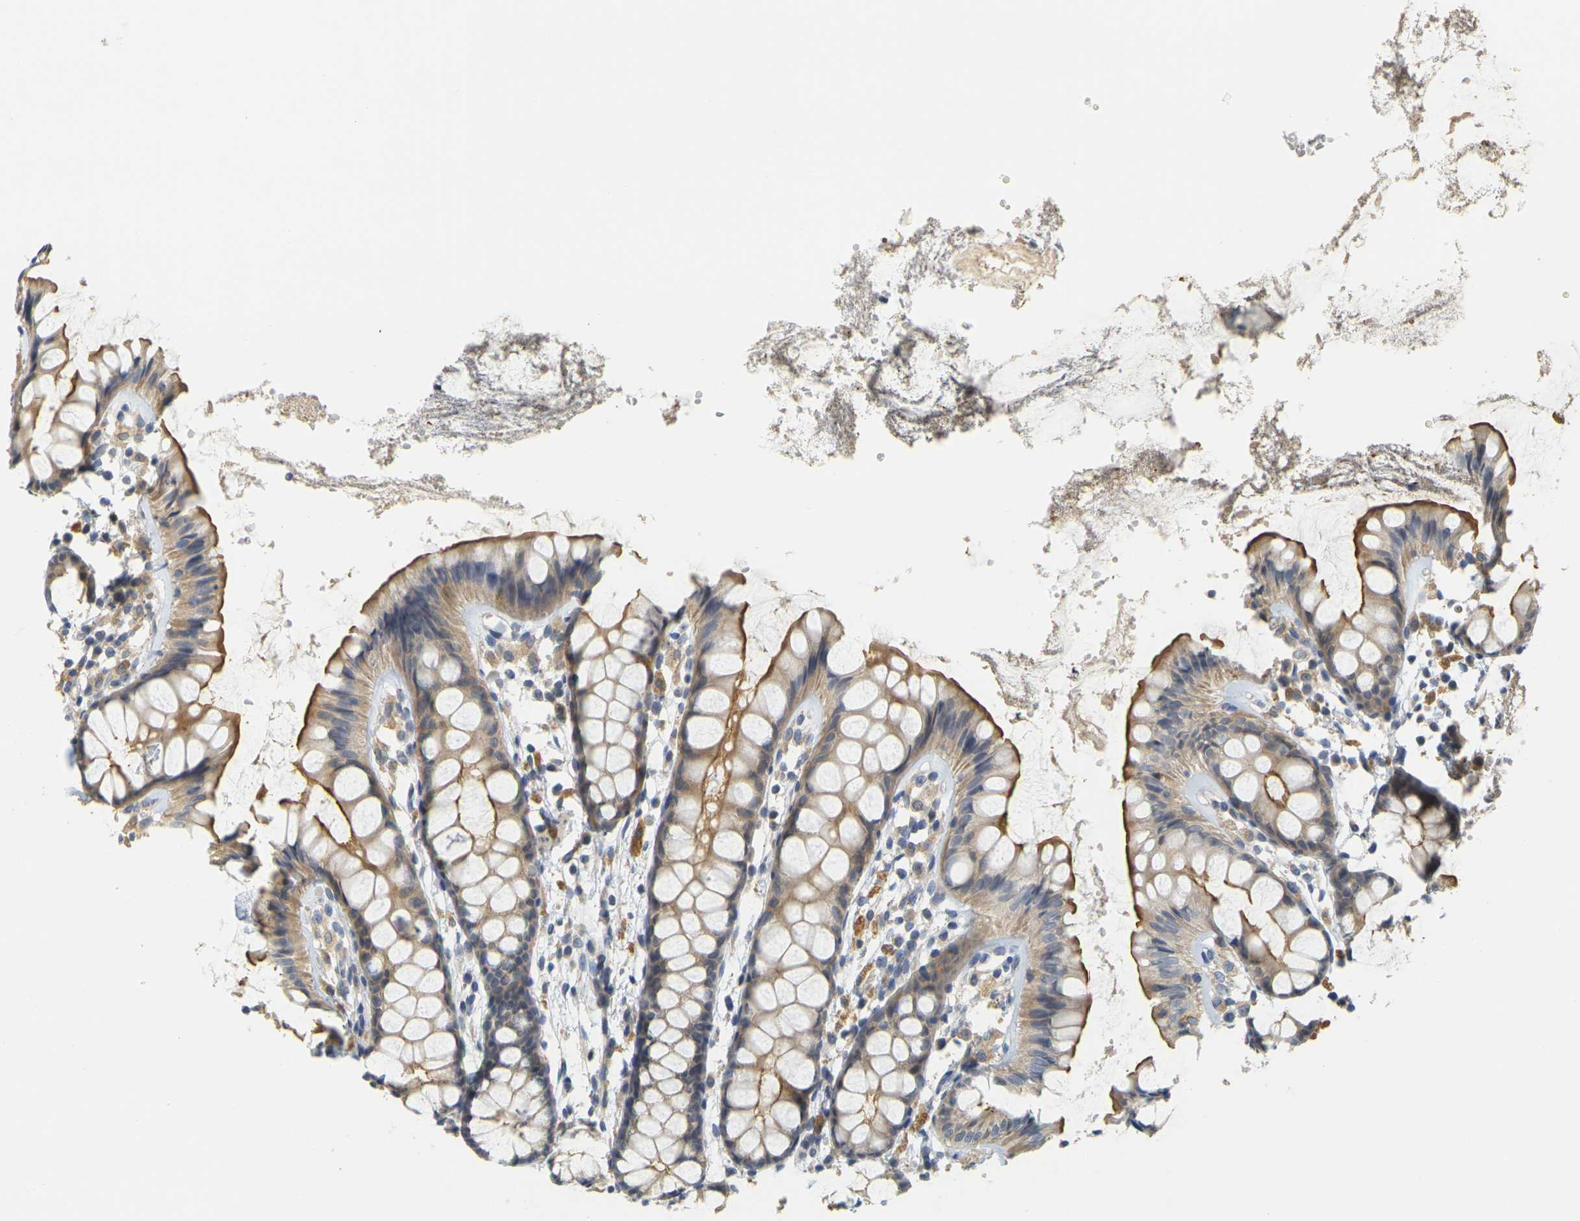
{"staining": {"intensity": "moderate", "quantity": ">75%", "location": "cytoplasmic/membranous"}, "tissue": "rectum", "cell_type": "Glandular cells", "image_type": "normal", "snomed": [{"axis": "morphology", "description": "Normal tissue, NOS"}, {"axis": "topography", "description": "Rectum"}], "caption": "An immunohistochemistry photomicrograph of unremarkable tissue is shown. Protein staining in brown highlights moderate cytoplasmic/membranous positivity in rectum within glandular cells.", "gene": "GDAP1", "patient": {"sex": "female", "age": 66}}